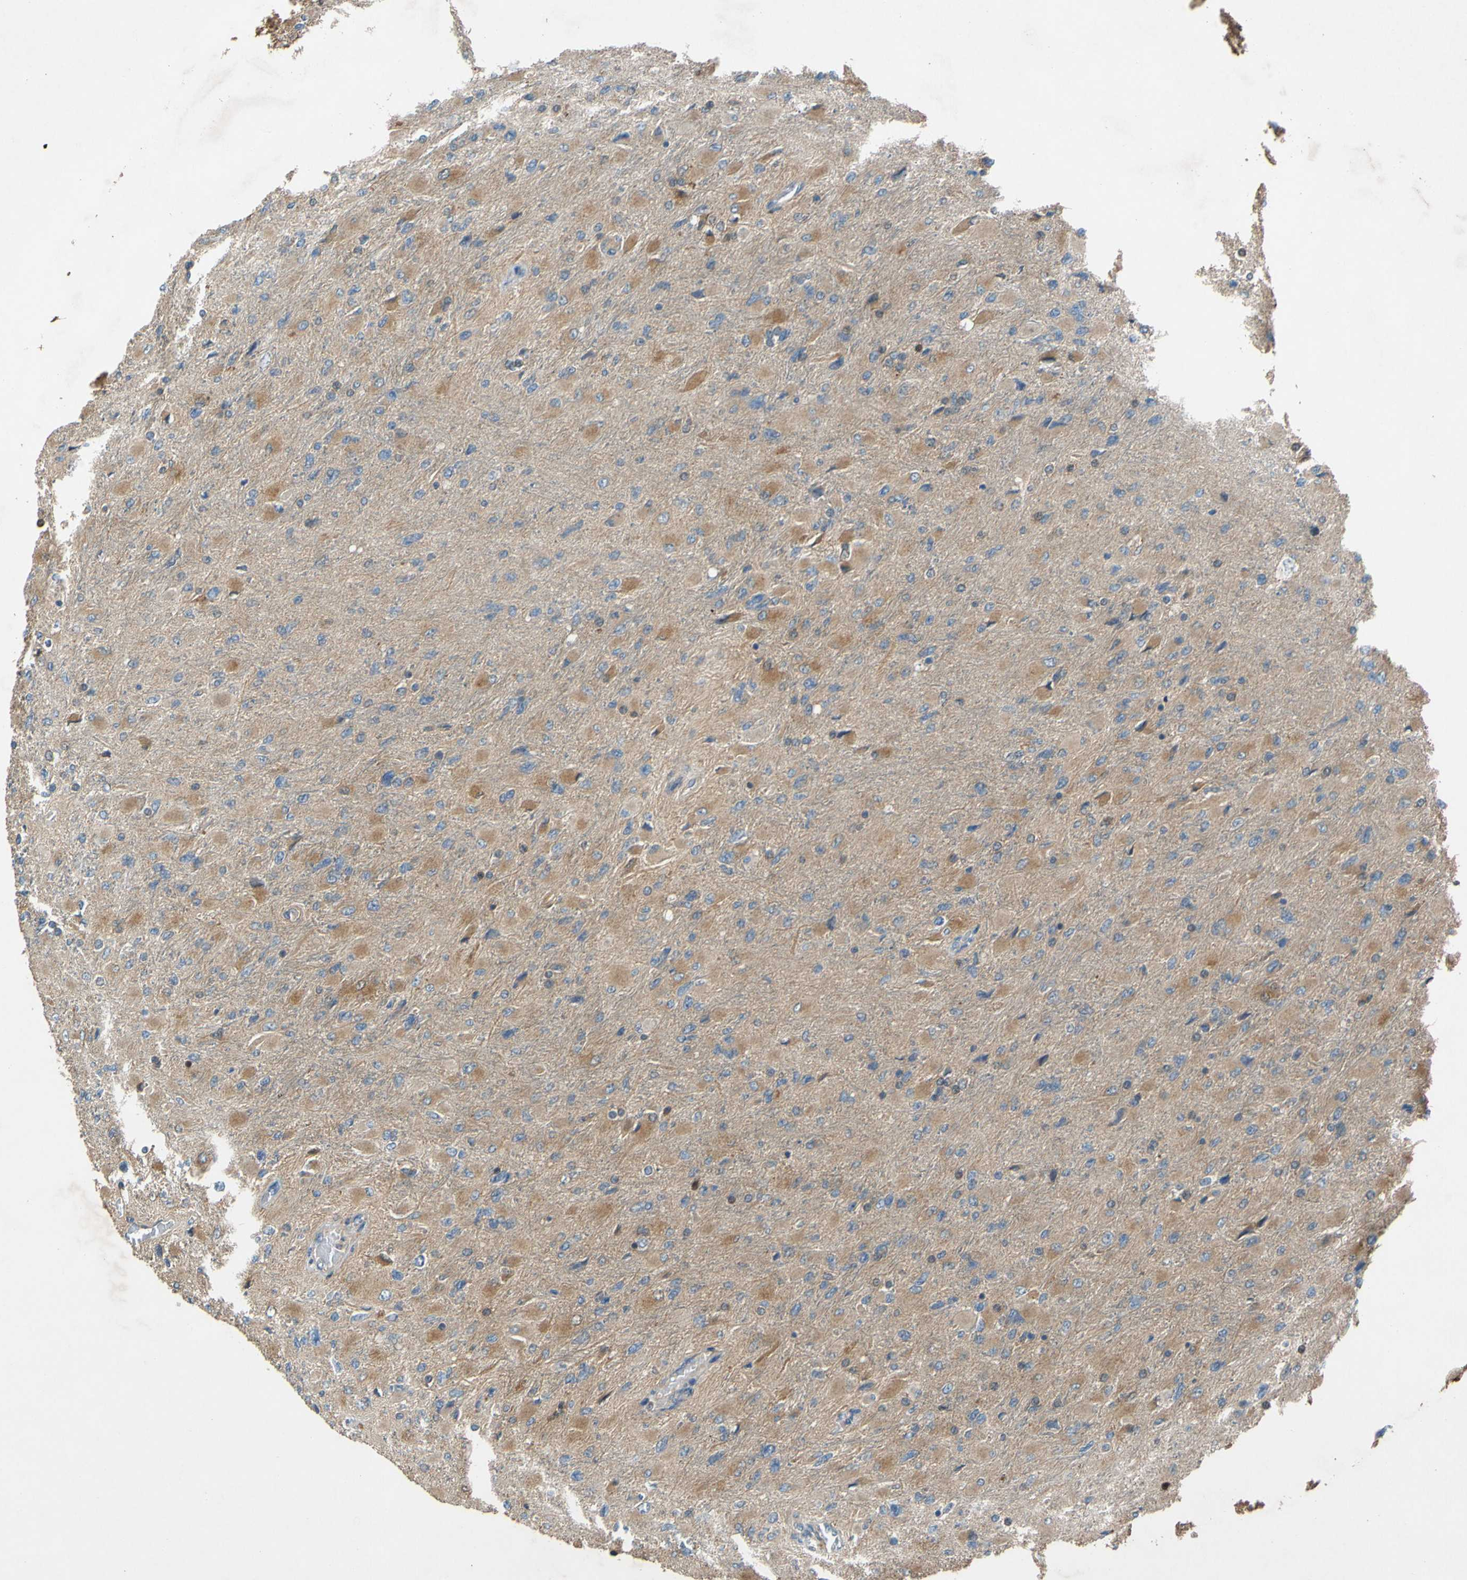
{"staining": {"intensity": "moderate", "quantity": "25%-75%", "location": "cytoplasmic/membranous"}, "tissue": "glioma", "cell_type": "Tumor cells", "image_type": "cancer", "snomed": [{"axis": "morphology", "description": "Glioma, malignant, High grade"}, {"axis": "topography", "description": "Cerebral cortex"}], "caption": "DAB immunohistochemical staining of human glioma demonstrates moderate cytoplasmic/membranous protein positivity in about 25%-75% of tumor cells.", "gene": "USP46", "patient": {"sex": "female", "age": 36}}